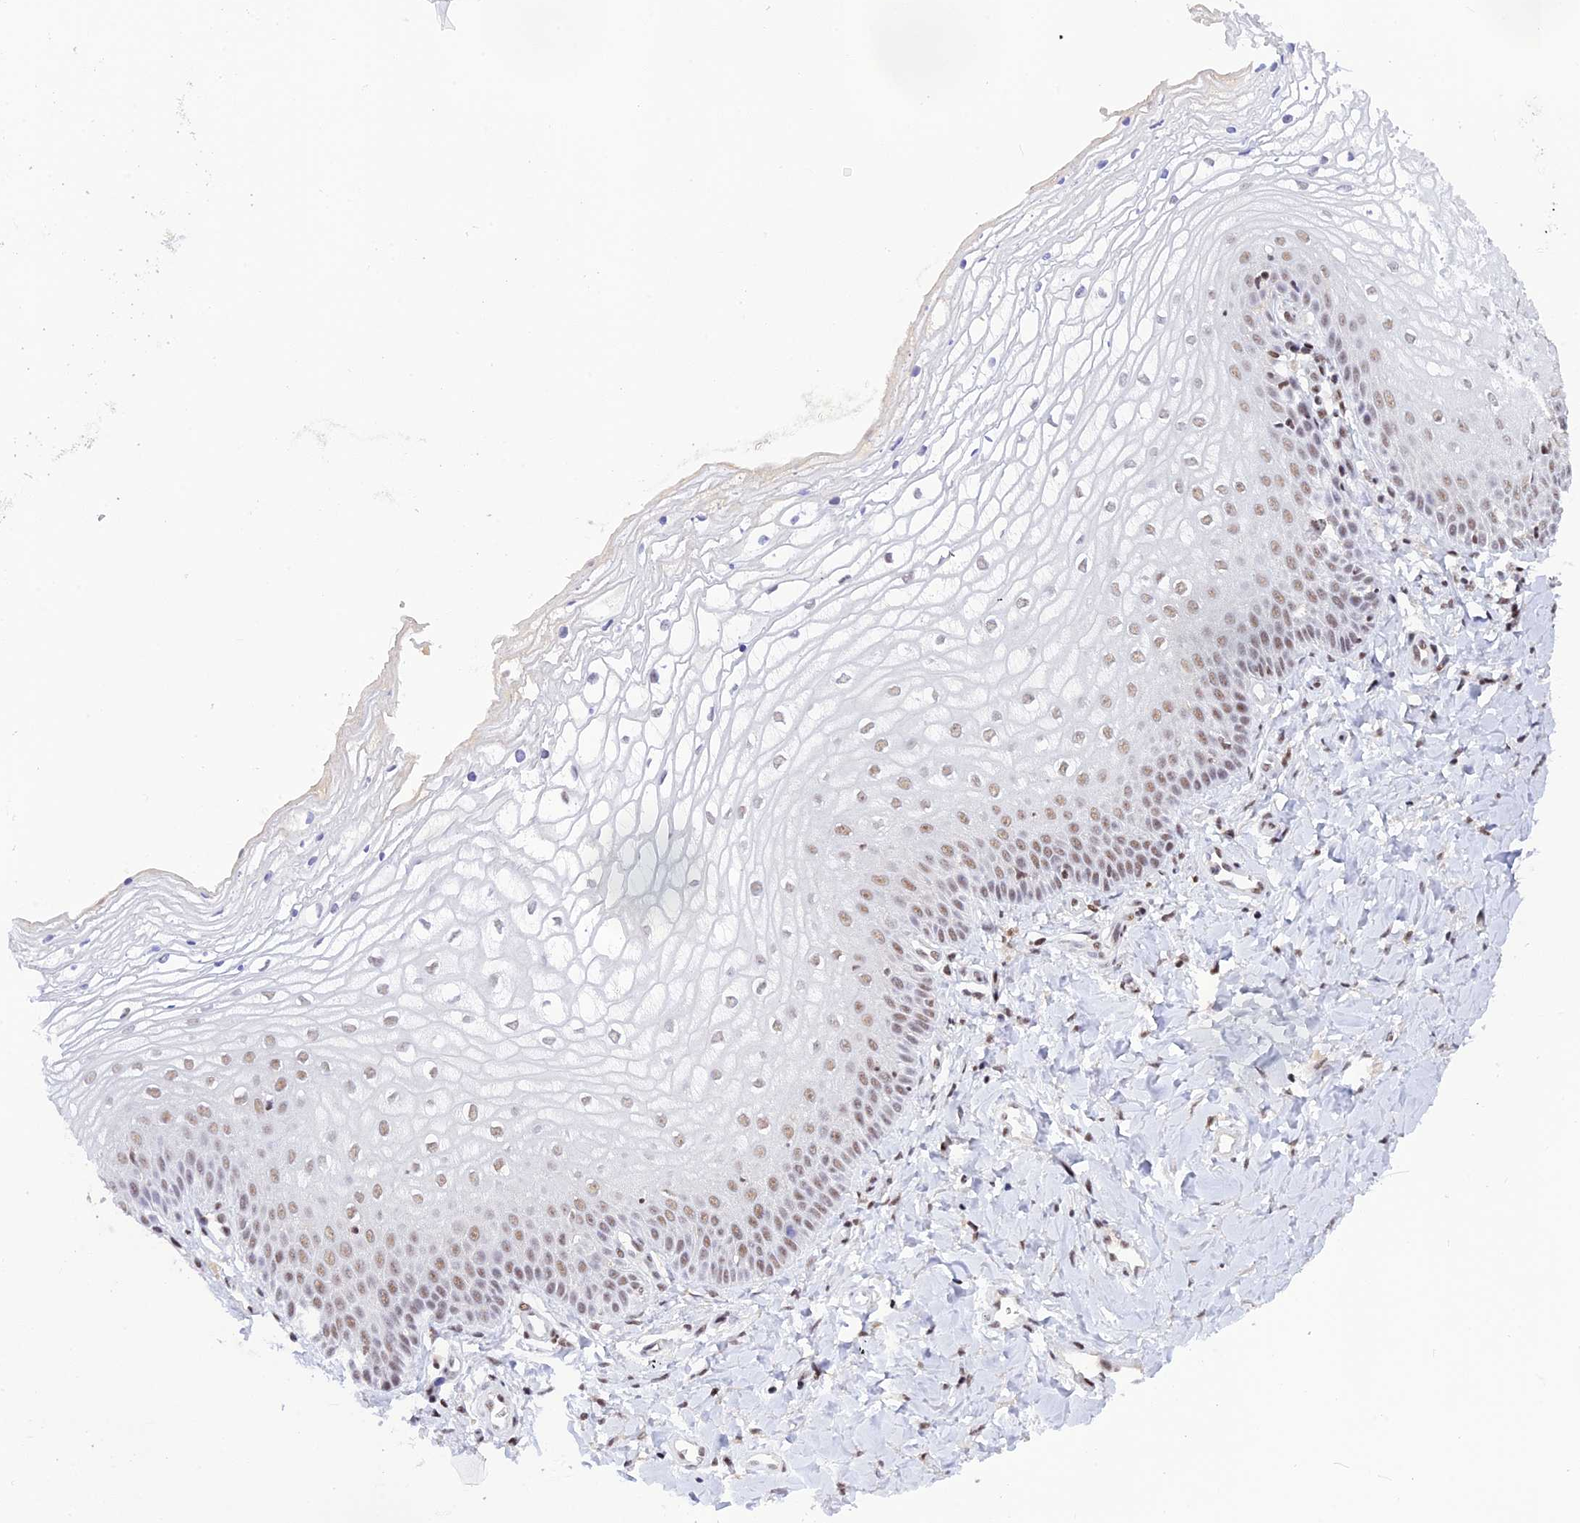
{"staining": {"intensity": "moderate", "quantity": "25%-75%", "location": "nuclear"}, "tissue": "vagina", "cell_type": "Squamous epithelial cells", "image_type": "normal", "snomed": [{"axis": "morphology", "description": "Normal tissue, NOS"}, {"axis": "topography", "description": "Vagina"}], "caption": "A photomicrograph of vagina stained for a protein shows moderate nuclear brown staining in squamous epithelial cells.", "gene": "THAP11", "patient": {"sex": "female", "age": 68}}